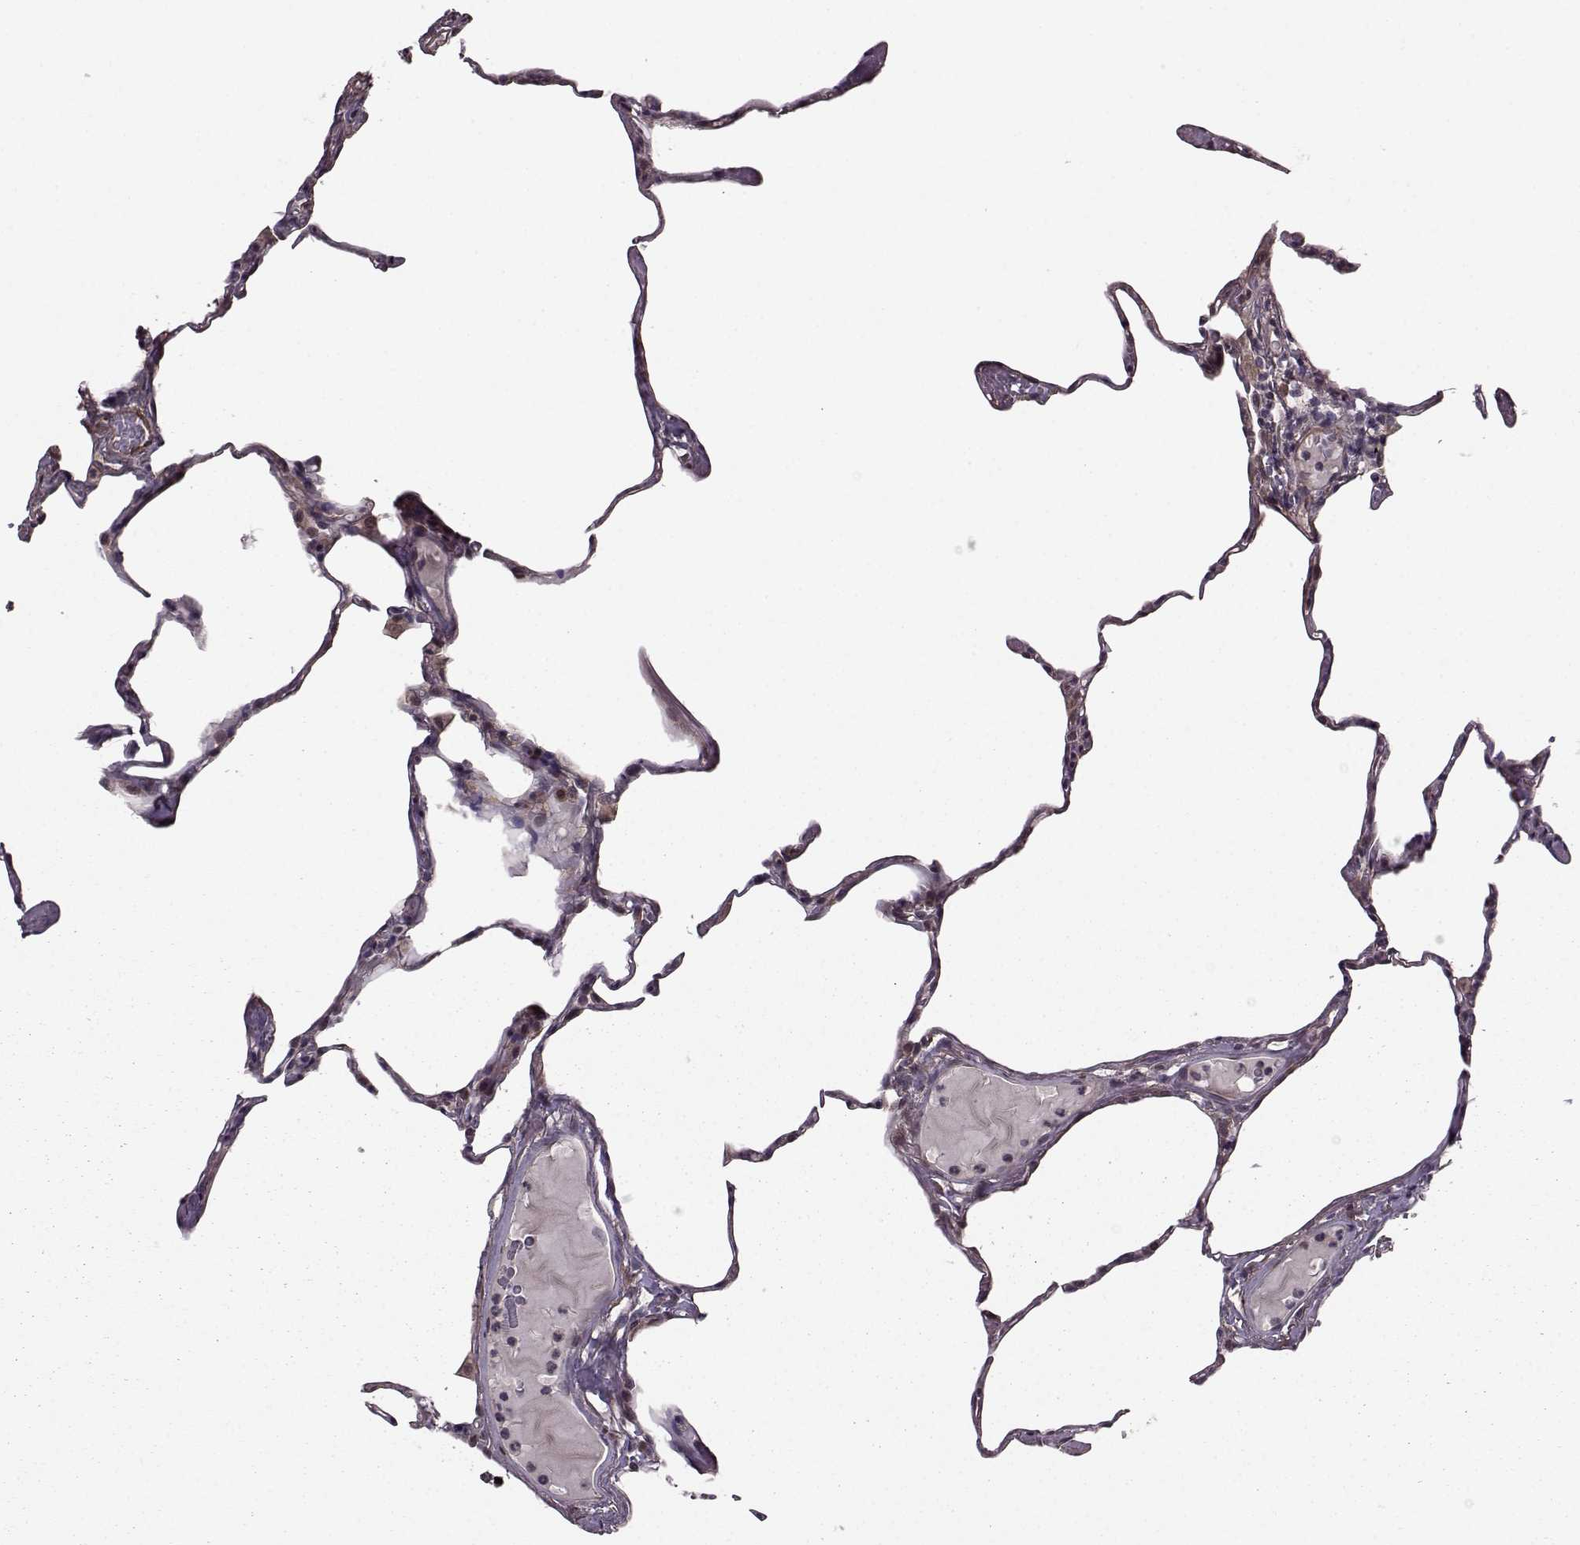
{"staining": {"intensity": "negative", "quantity": "none", "location": "none"}, "tissue": "lung", "cell_type": "Alveolar cells", "image_type": "normal", "snomed": [{"axis": "morphology", "description": "Normal tissue, NOS"}, {"axis": "topography", "description": "Lung"}], "caption": "This is an immunohistochemistry (IHC) image of benign human lung. There is no expression in alveolar cells.", "gene": "SYNPO", "patient": {"sex": "male", "age": 65}}